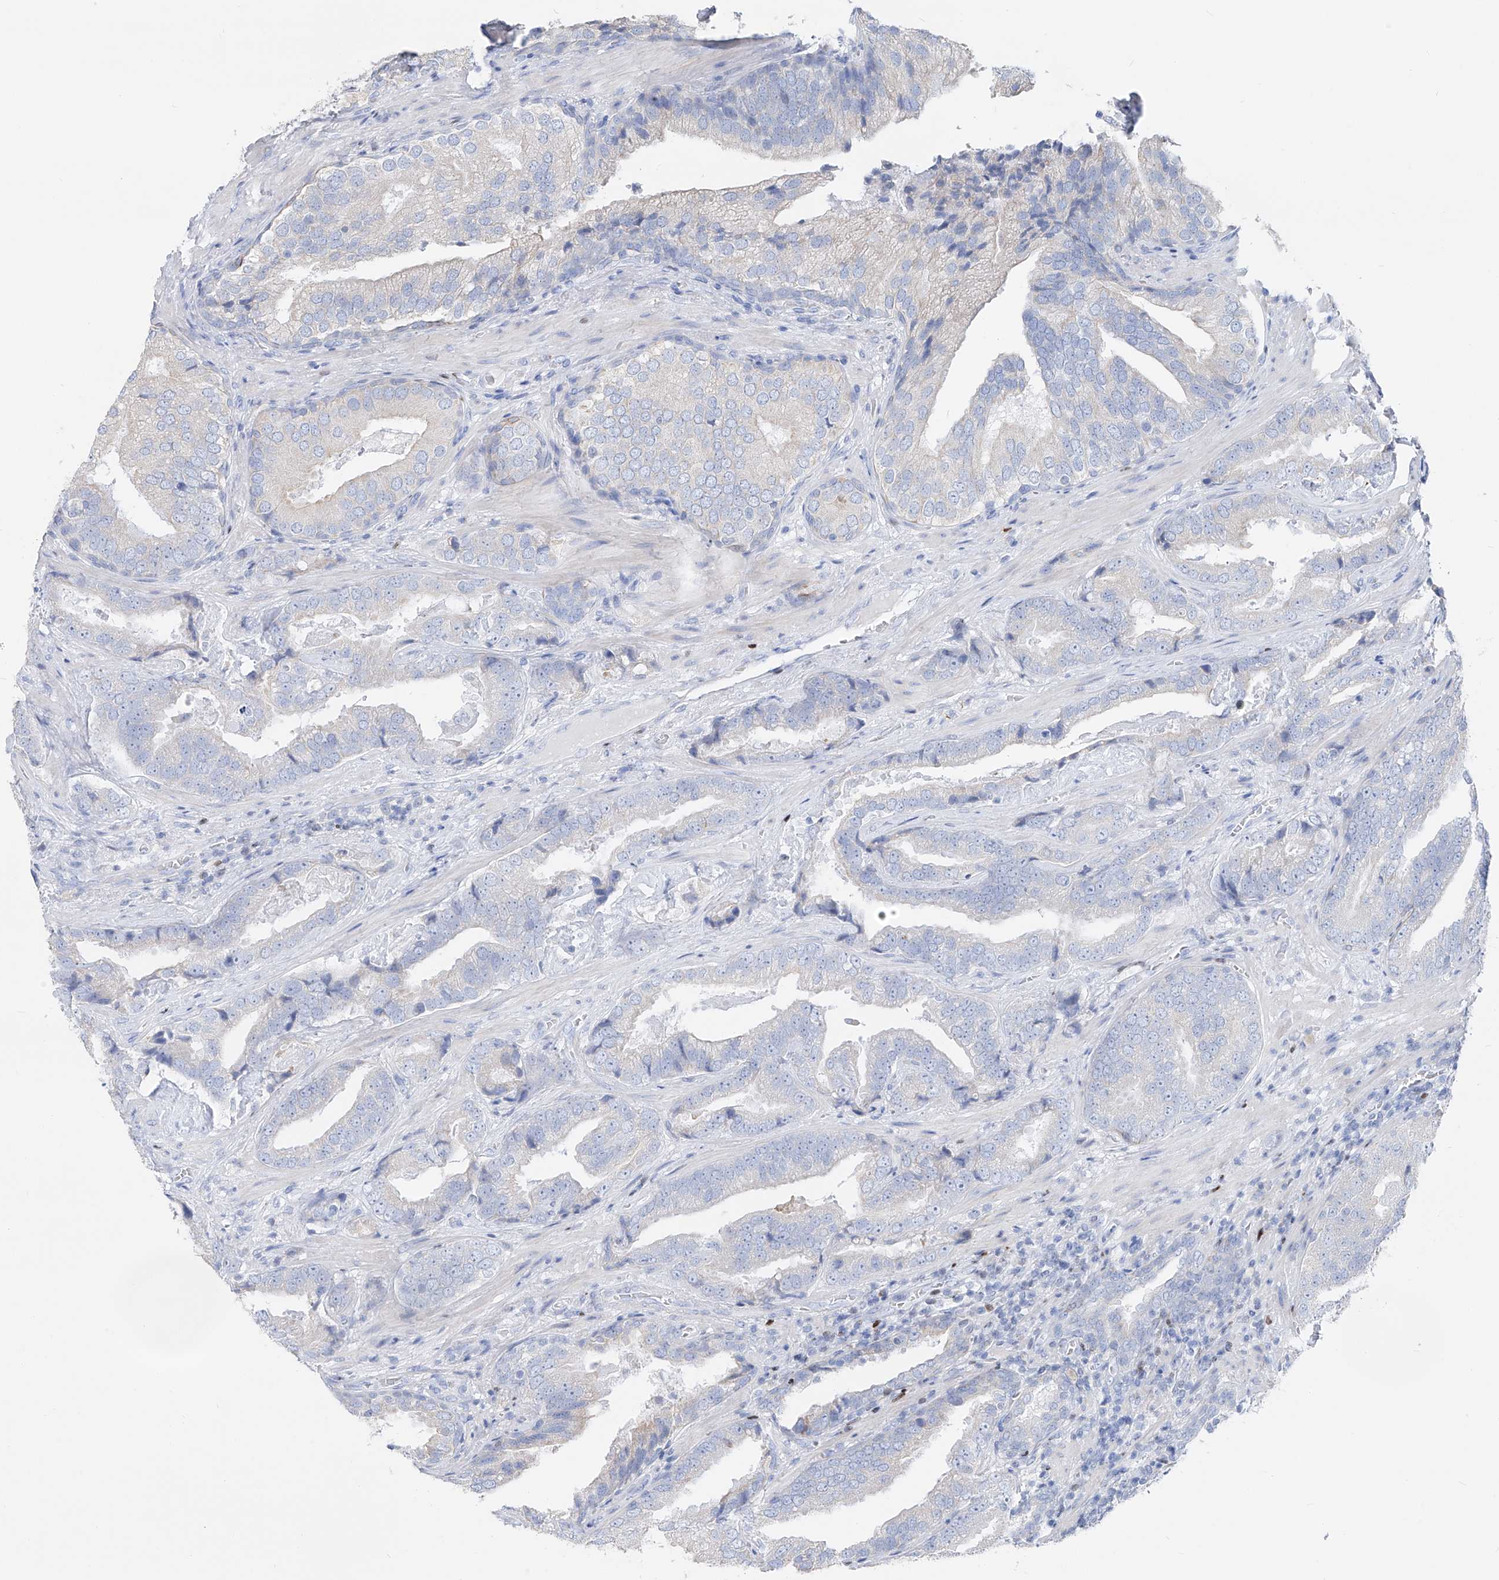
{"staining": {"intensity": "negative", "quantity": "none", "location": "none"}, "tissue": "prostate cancer", "cell_type": "Tumor cells", "image_type": "cancer", "snomed": [{"axis": "morphology", "description": "Adenocarcinoma, Low grade"}, {"axis": "topography", "description": "Prostate"}], "caption": "High power microscopy micrograph of an IHC image of low-grade adenocarcinoma (prostate), revealing no significant expression in tumor cells.", "gene": "FRS3", "patient": {"sex": "male", "age": 67}}